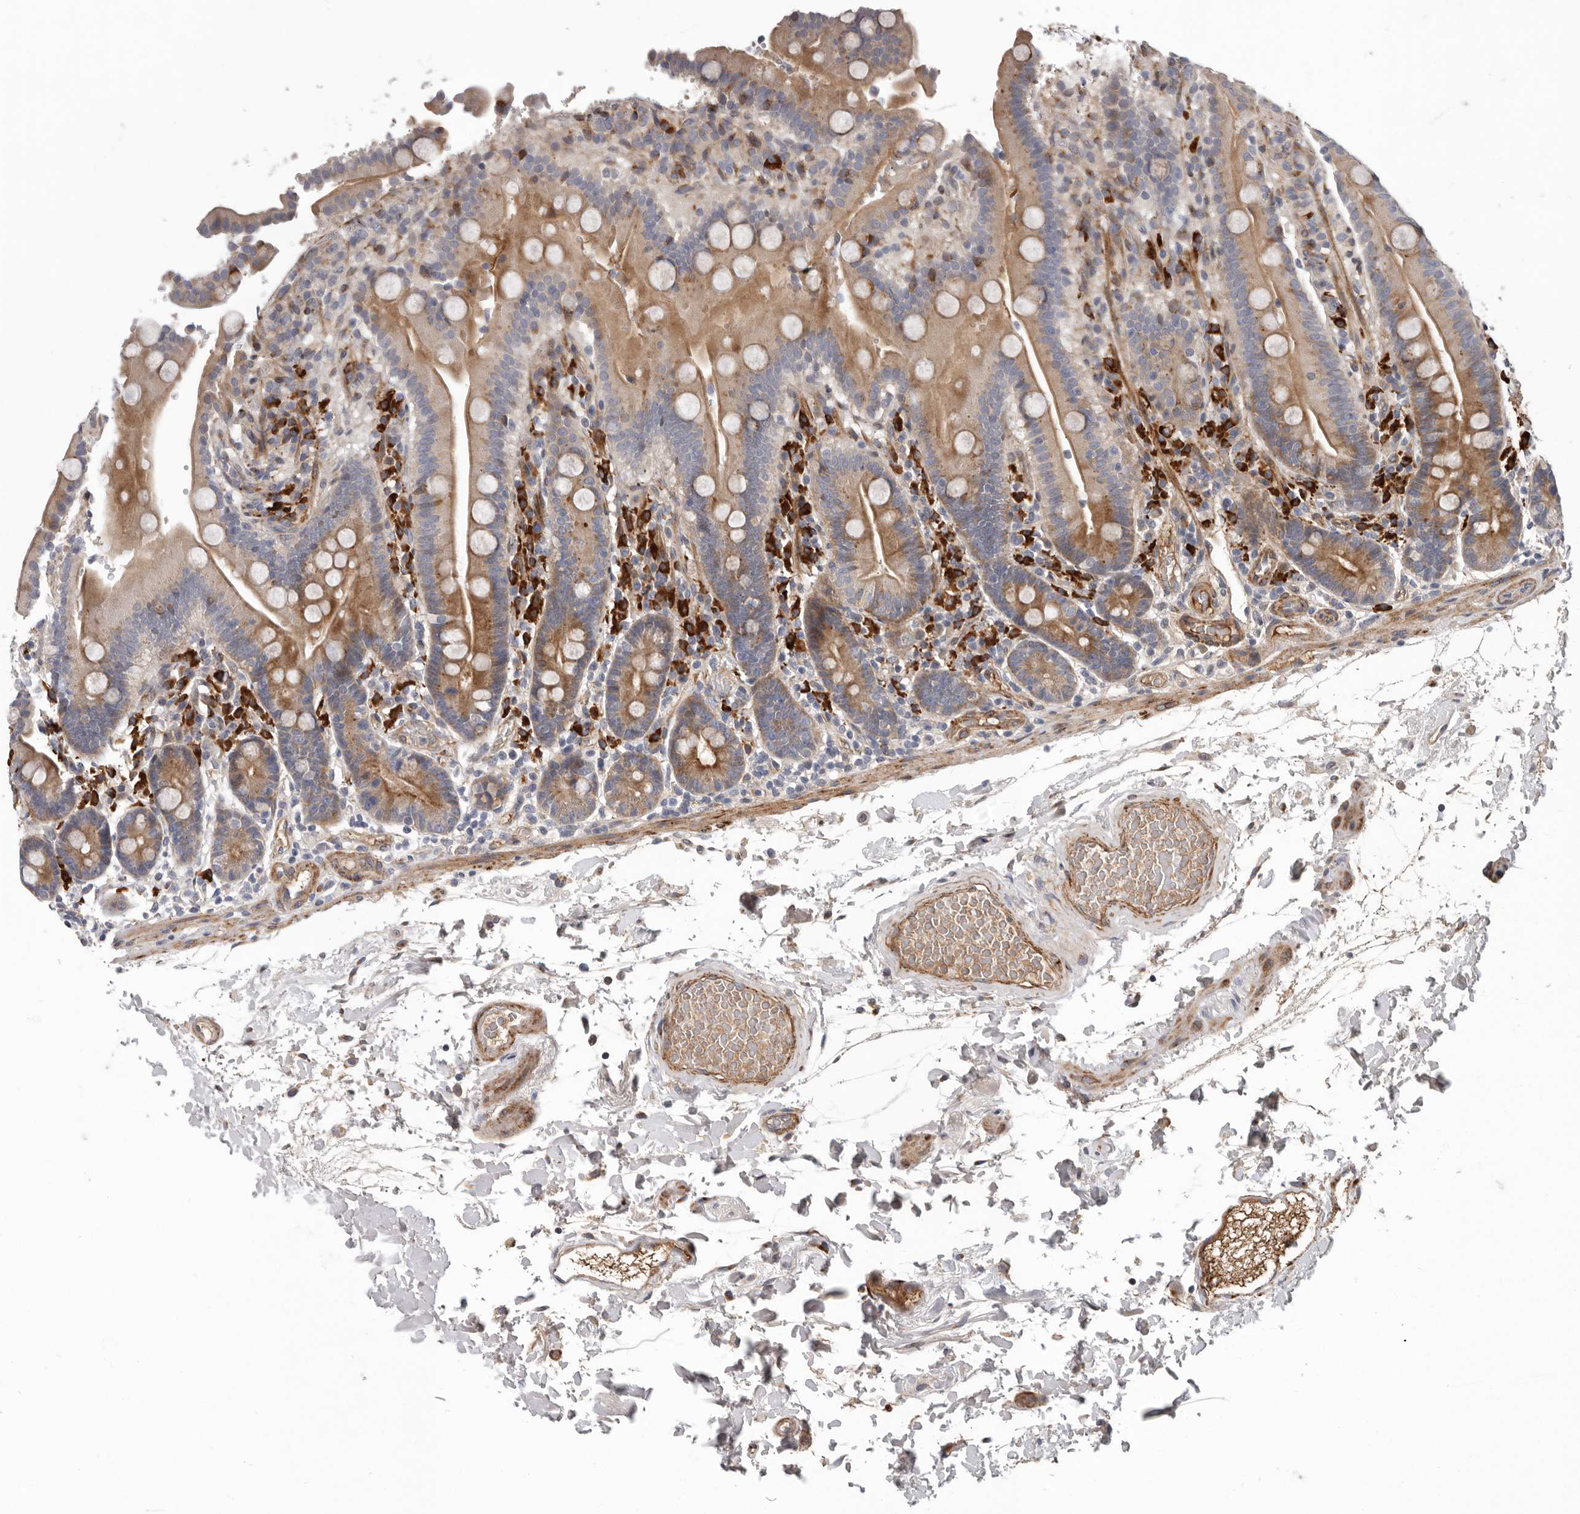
{"staining": {"intensity": "moderate", "quantity": ">75%", "location": "cytoplasmic/membranous"}, "tissue": "duodenum", "cell_type": "Glandular cells", "image_type": "normal", "snomed": [{"axis": "morphology", "description": "Normal tissue, NOS"}, {"axis": "topography", "description": "Small intestine, NOS"}], "caption": "Benign duodenum displays moderate cytoplasmic/membranous positivity in about >75% of glandular cells, visualized by immunohistochemistry.", "gene": "ATXN3L", "patient": {"sex": "female", "age": 71}}